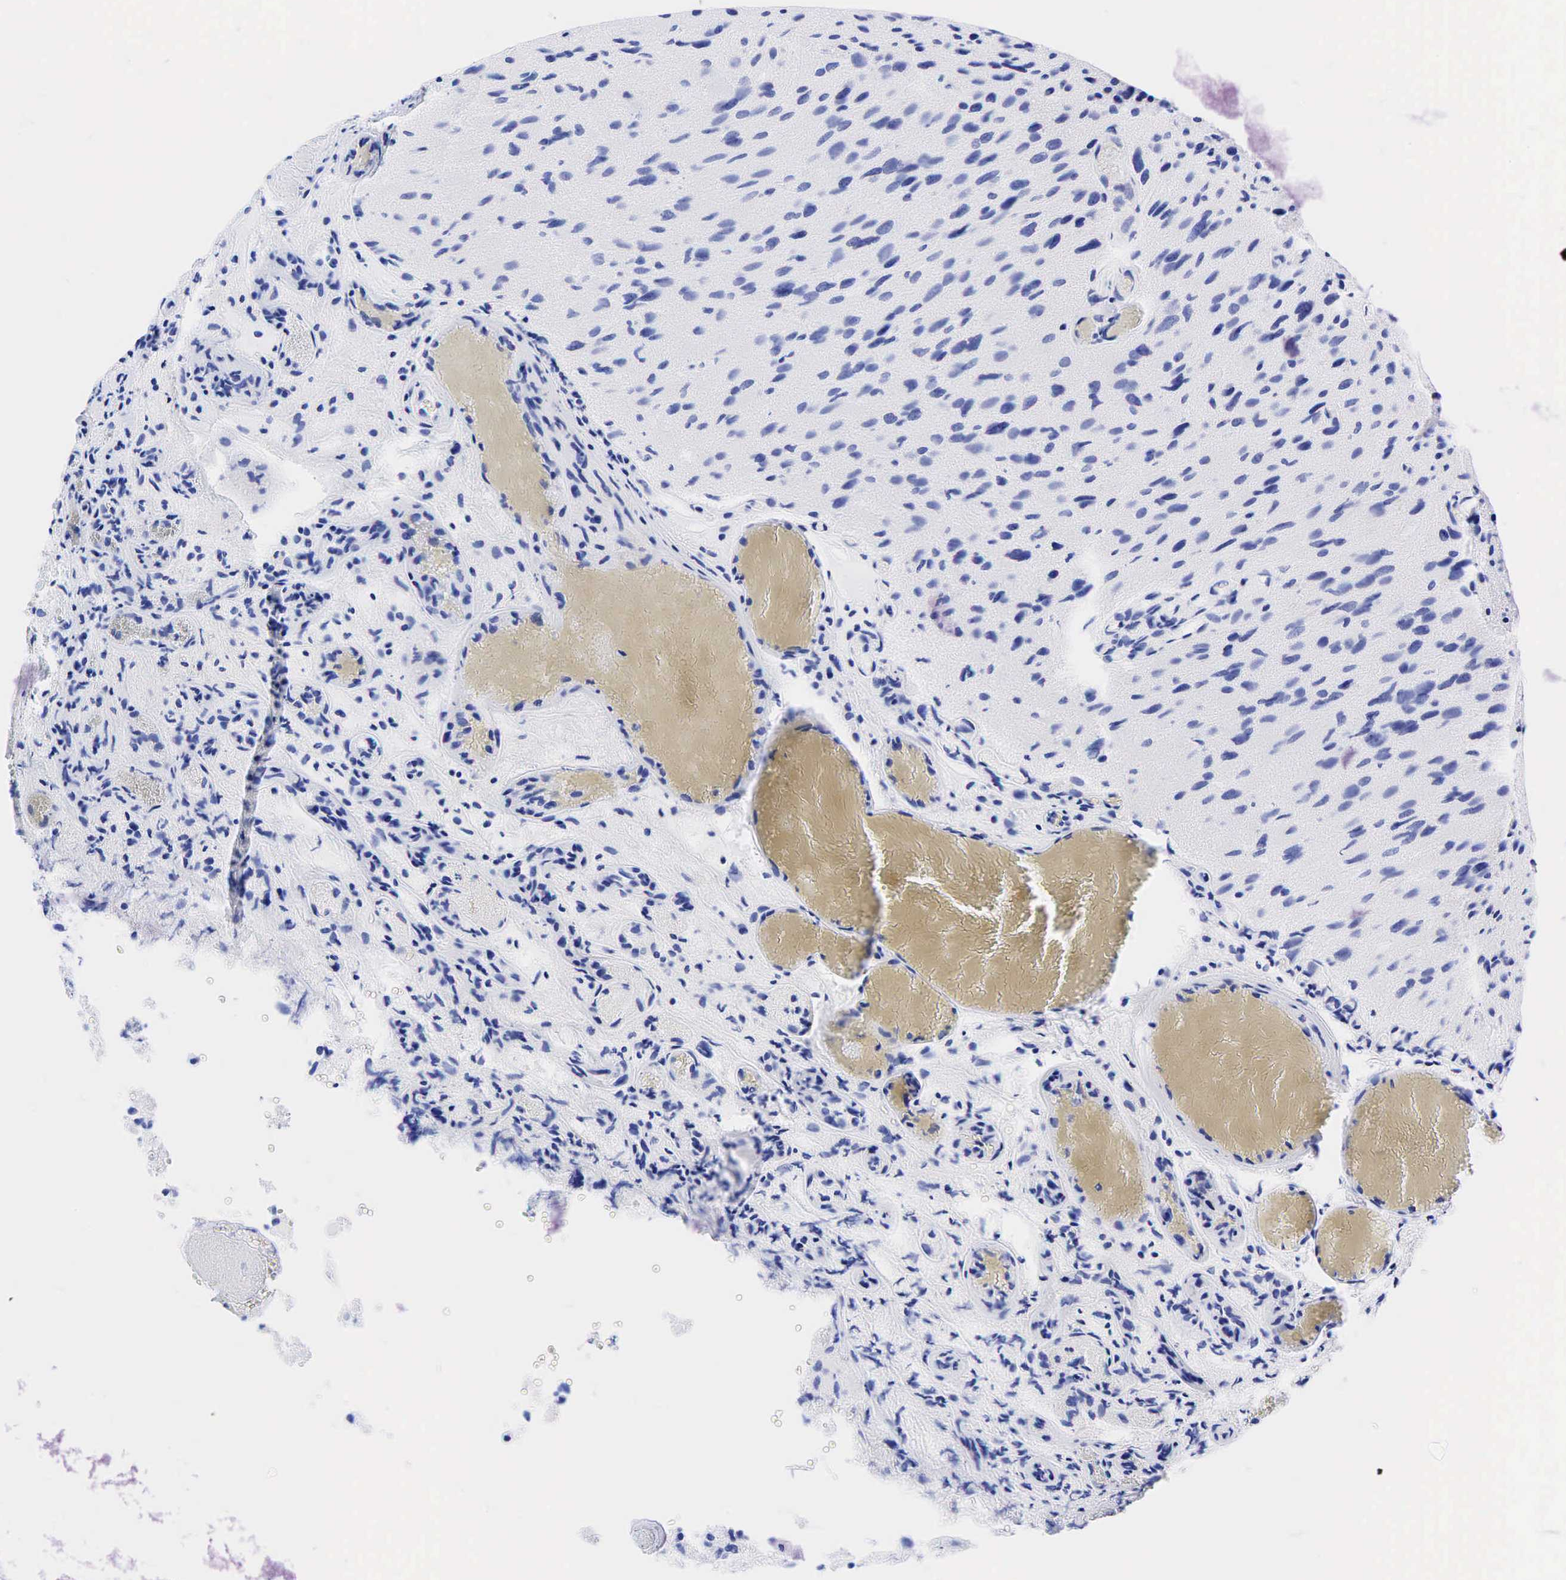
{"staining": {"intensity": "negative", "quantity": "none", "location": "none"}, "tissue": "glioma", "cell_type": "Tumor cells", "image_type": "cancer", "snomed": [{"axis": "morphology", "description": "Glioma, malignant, High grade"}, {"axis": "topography", "description": "Brain"}], "caption": "Tumor cells show no significant protein positivity in malignant glioma (high-grade).", "gene": "KRT19", "patient": {"sex": "male", "age": 69}}